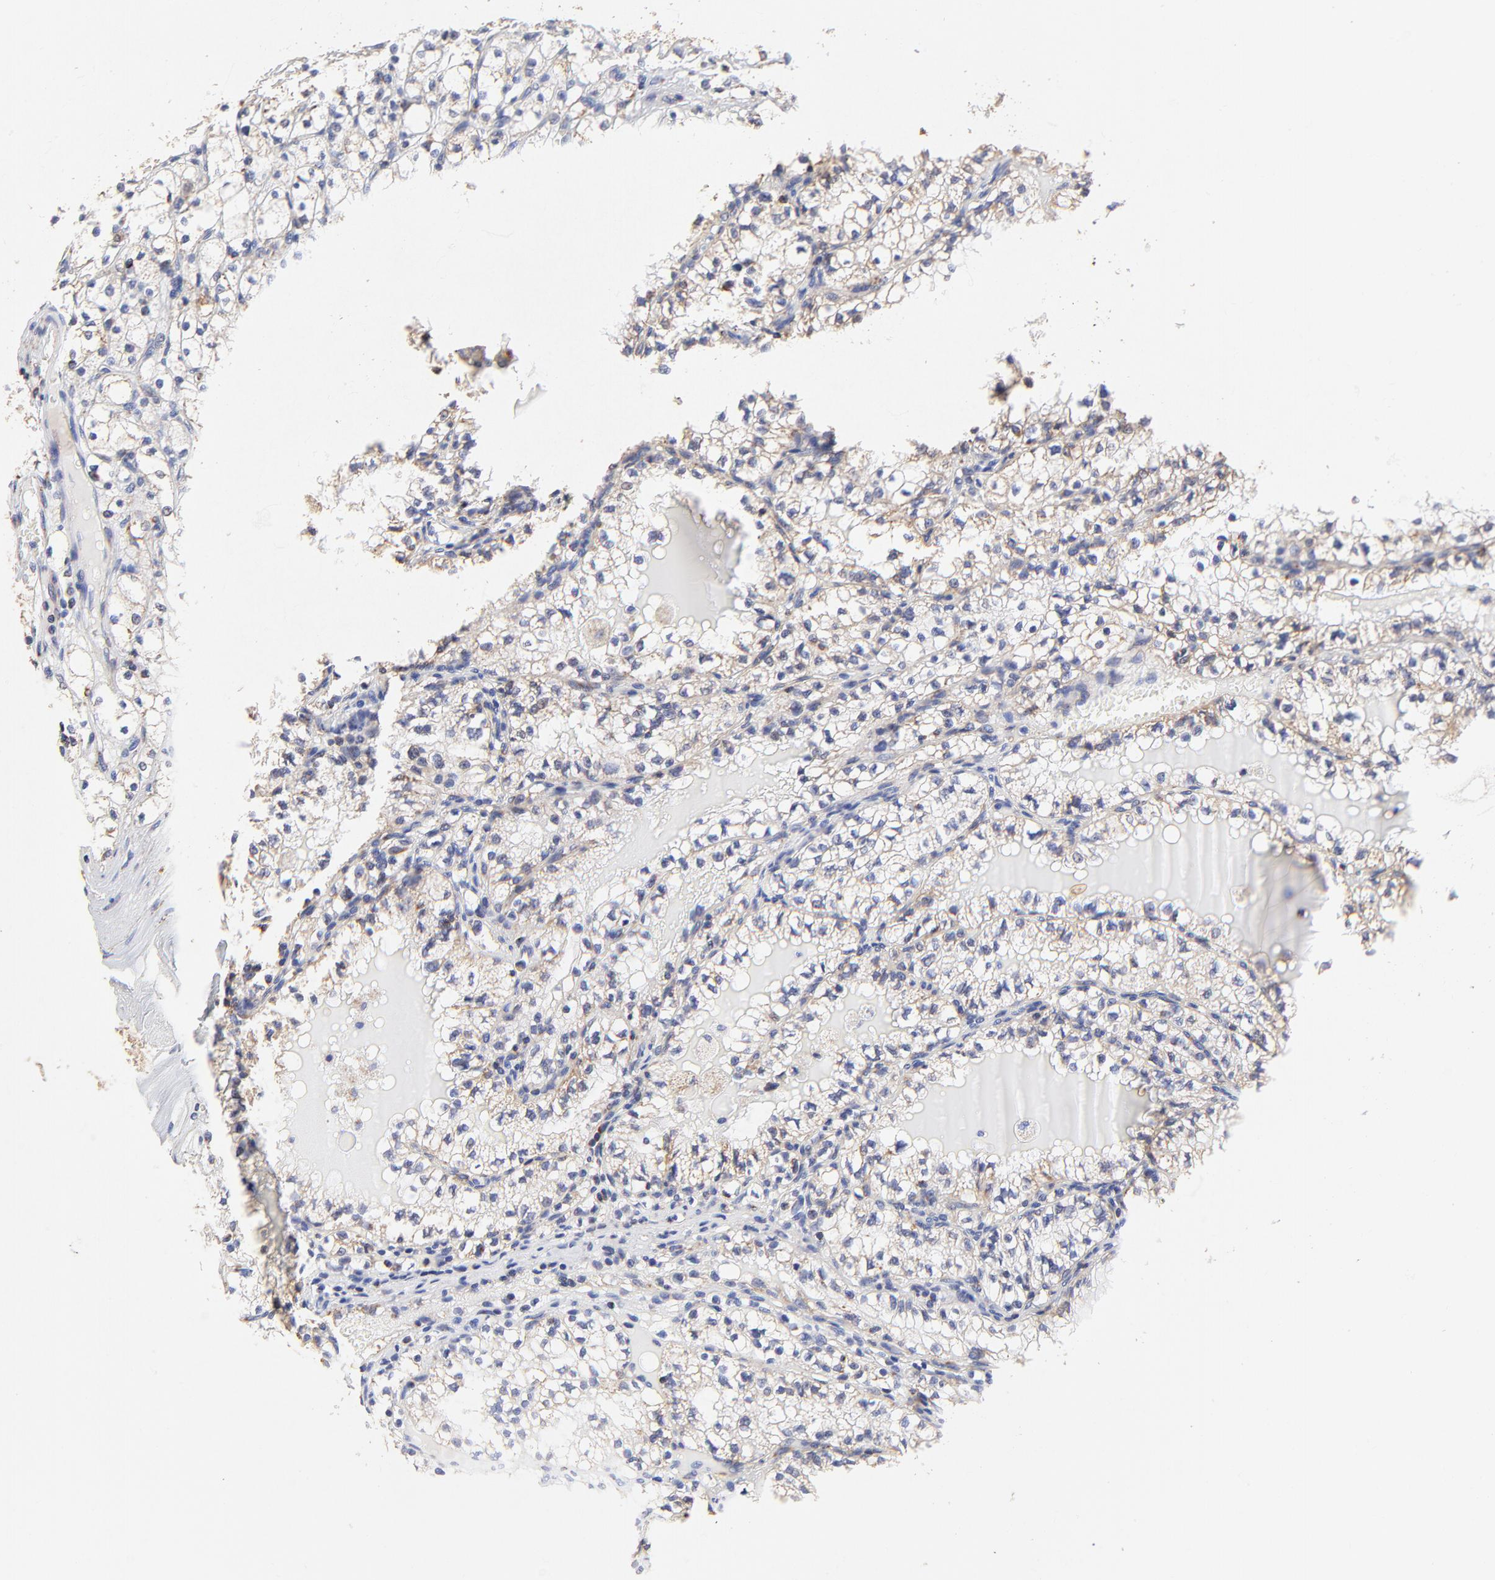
{"staining": {"intensity": "weak", "quantity": "25%-75%", "location": "cytoplasmic/membranous"}, "tissue": "renal cancer", "cell_type": "Tumor cells", "image_type": "cancer", "snomed": [{"axis": "morphology", "description": "Adenocarcinoma, NOS"}, {"axis": "topography", "description": "Kidney"}], "caption": "A brown stain labels weak cytoplasmic/membranous expression of a protein in renal adenocarcinoma tumor cells.", "gene": "SSBP1", "patient": {"sex": "male", "age": 61}}